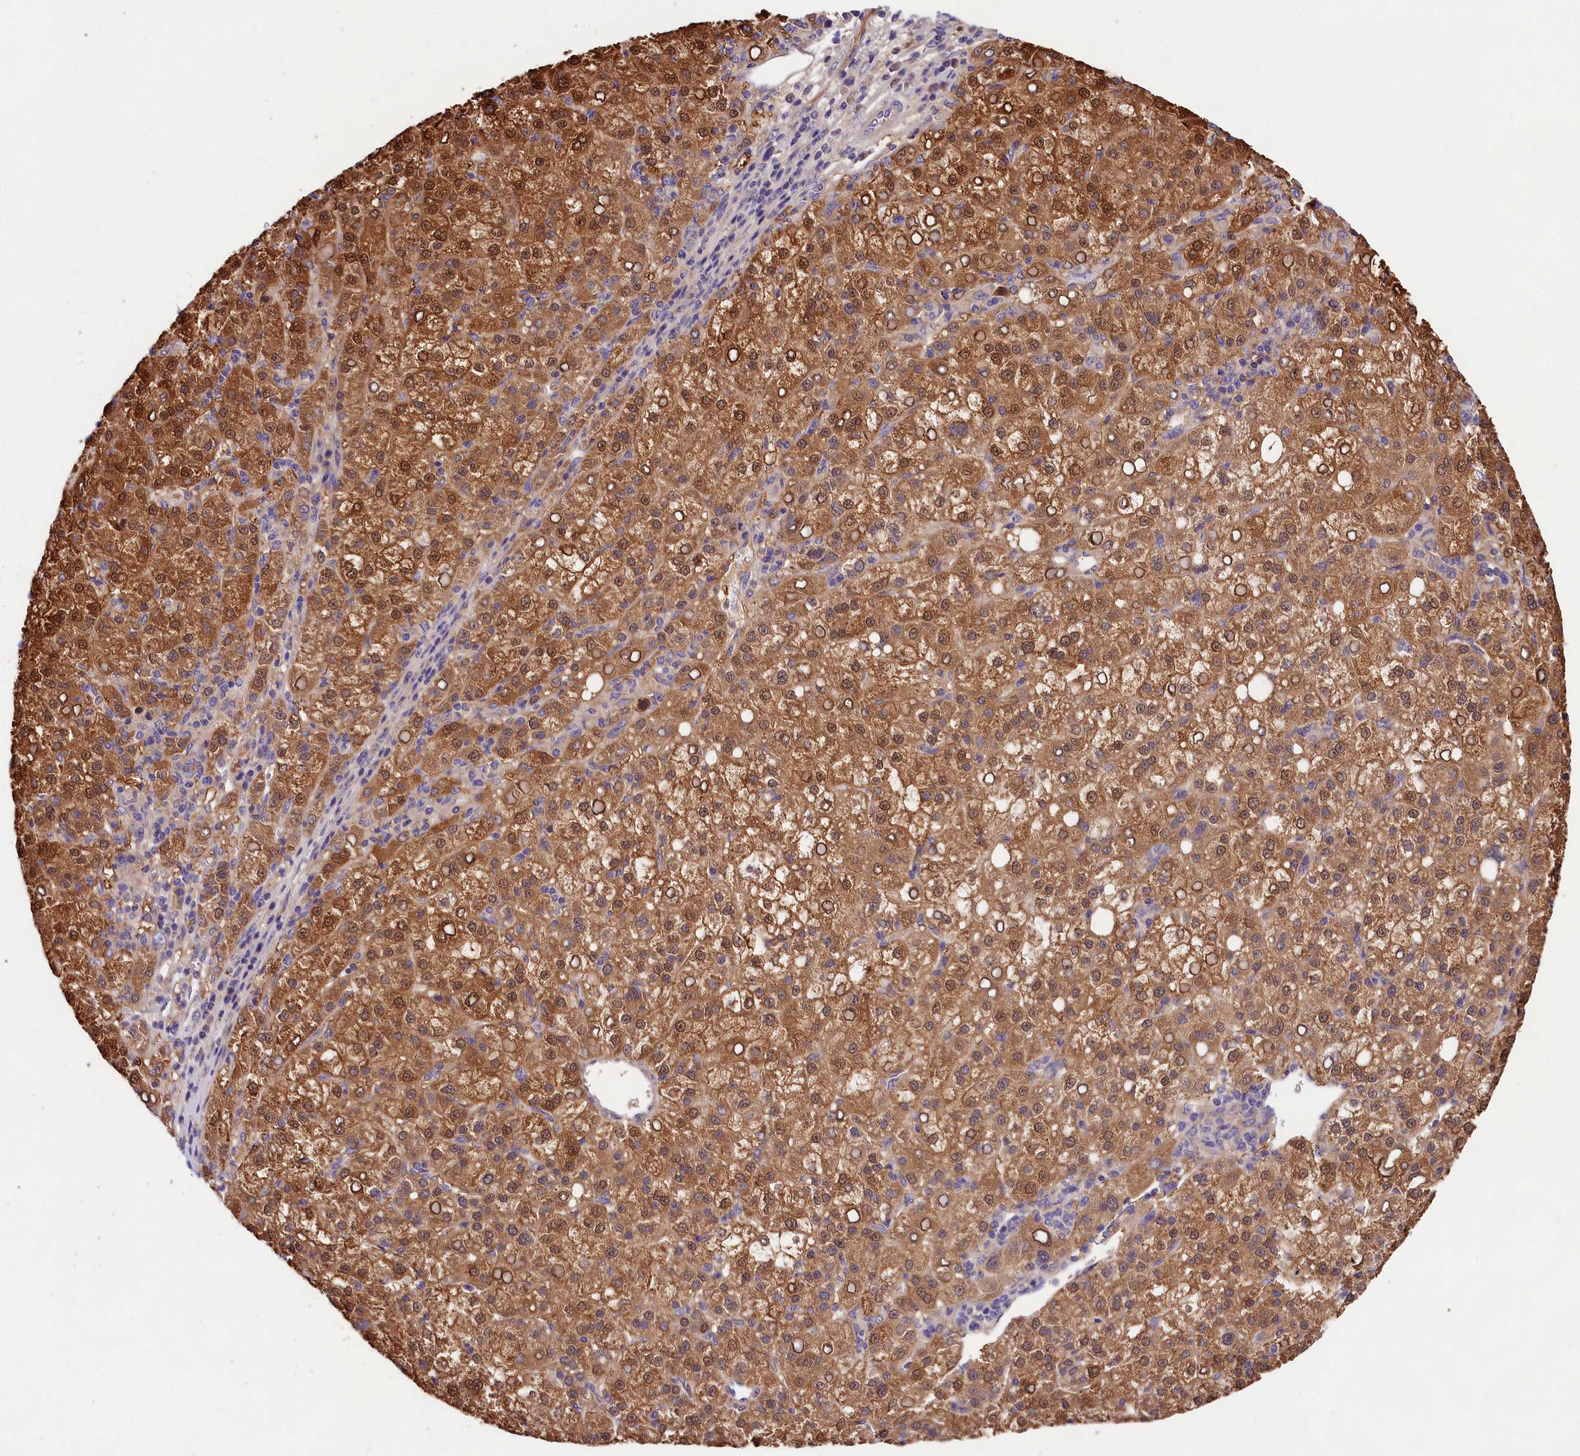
{"staining": {"intensity": "moderate", "quantity": ">75%", "location": "cytoplasmic/membranous,nuclear"}, "tissue": "liver cancer", "cell_type": "Tumor cells", "image_type": "cancer", "snomed": [{"axis": "morphology", "description": "Carcinoma, Hepatocellular, NOS"}, {"axis": "topography", "description": "Liver"}], "caption": "Moderate cytoplasmic/membranous and nuclear expression for a protein is seen in approximately >75% of tumor cells of liver hepatocellular carcinoma using IHC.", "gene": "SPG11", "patient": {"sex": "female", "age": 58}}